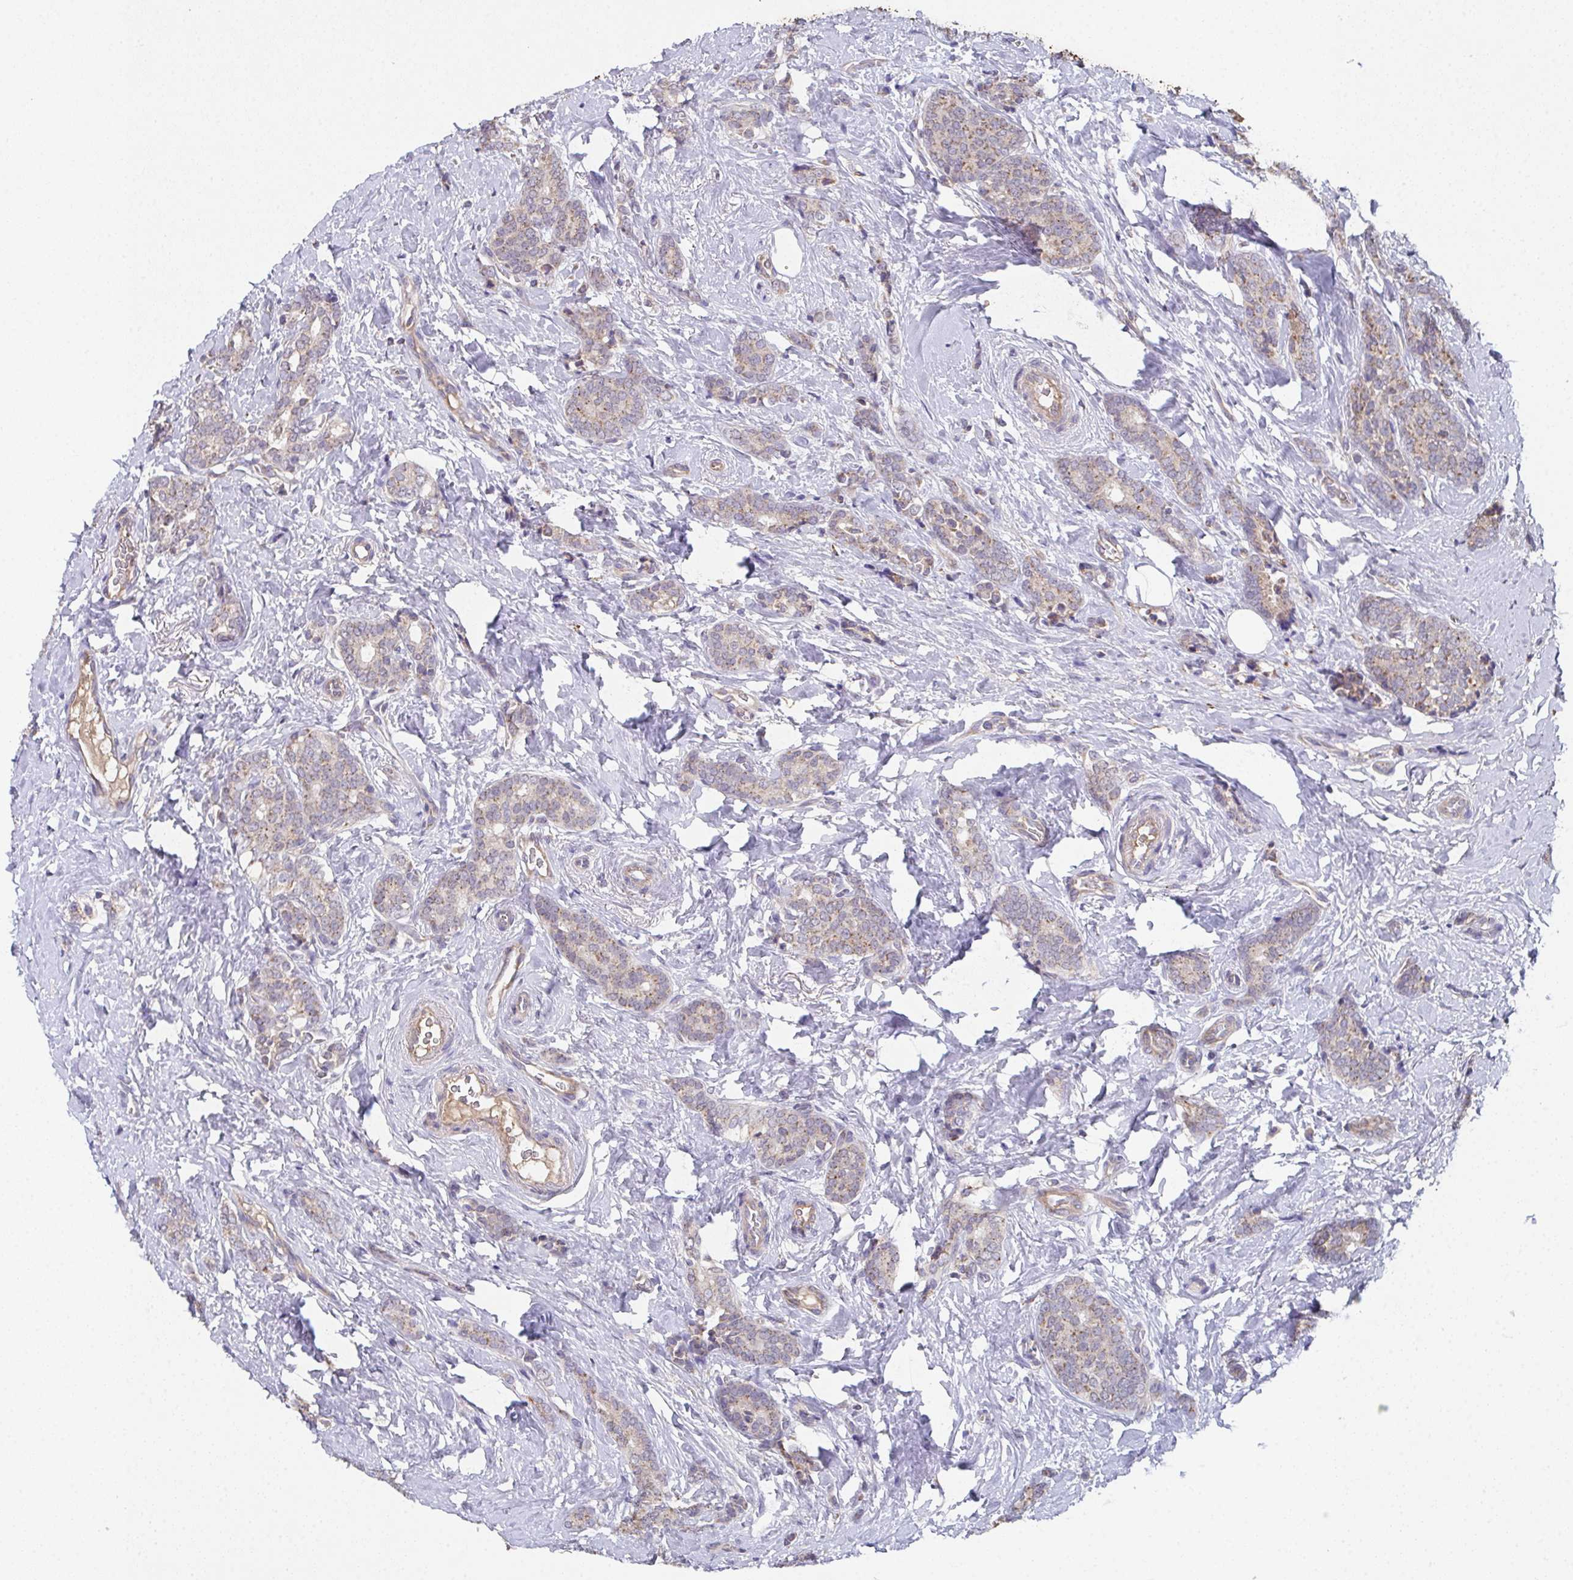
{"staining": {"intensity": "weak", "quantity": "25%-75%", "location": "cytoplasmic/membranous"}, "tissue": "breast cancer", "cell_type": "Tumor cells", "image_type": "cancer", "snomed": [{"axis": "morphology", "description": "Normal tissue, NOS"}, {"axis": "morphology", "description": "Duct carcinoma"}, {"axis": "topography", "description": "Breast"}], "caption": "Breast cancer stained with DAB (3,3'-diaminobenzidine) immunohistochemistry displays low levels of weak cytoplasmic/membranous expression in about 25%-75% of tumor cells. The staining is performed using DAB (3,3'-diaminobenzidine) brown chromogen to label protein expression. The nuclei are counter-stained blue using hematoxylin.", "gene": "MT-ND3", "patient": {"sex": "female", "age": 77}}